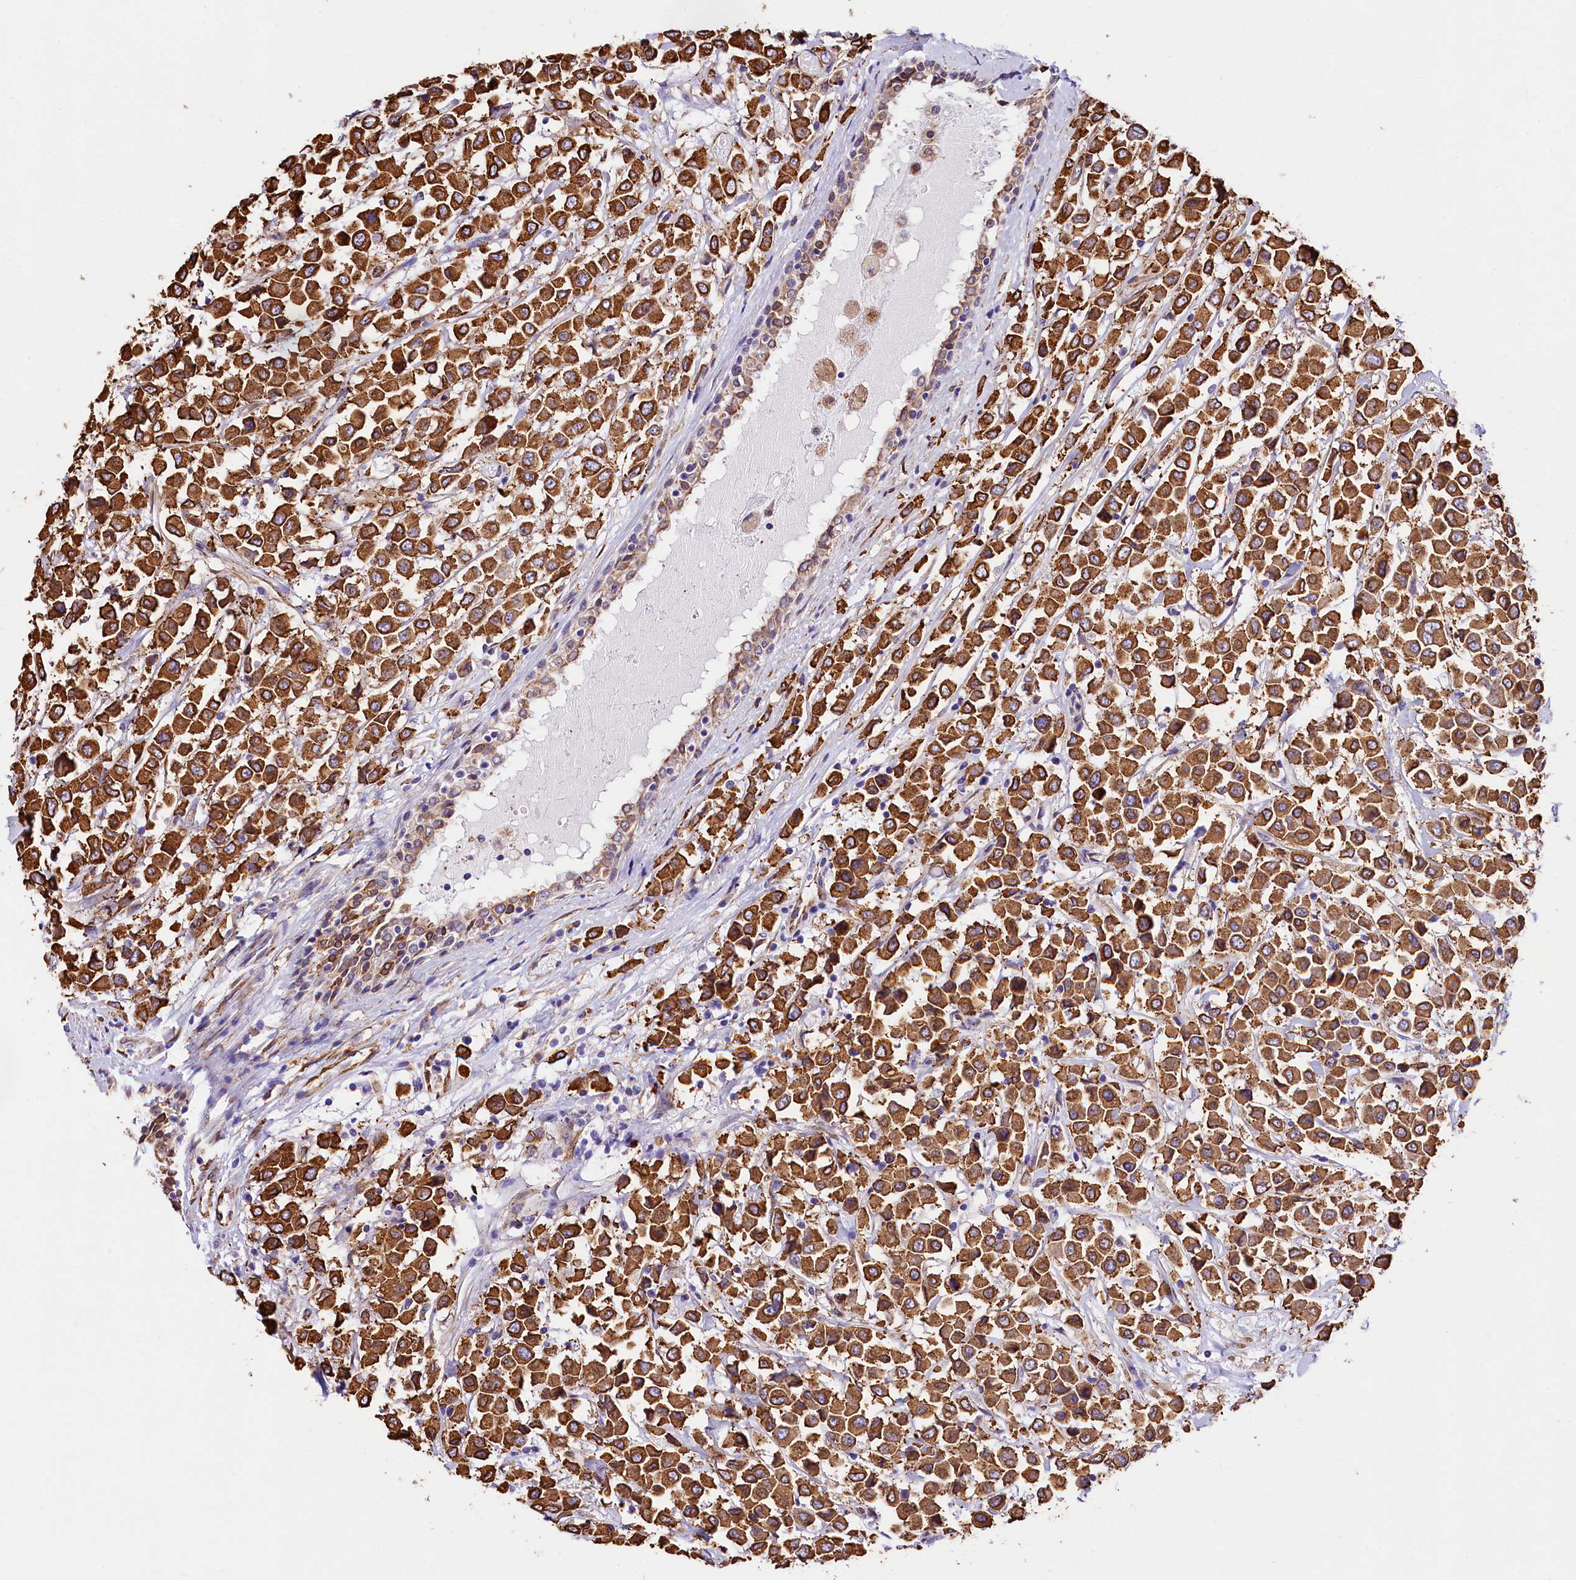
{"staining": {"intensity": "moderate", "quantity": ">75%", "location": "cytoplasmic/membranous"}, "tissue": "breast cancer", "cell_type": "Tumor cells", "image_type": "cancer", "snomed": [{"axis": "morphology", "description": "Duct carcinoma"}, {"axis": "topography", "description": "Breast"}], "caption": "A high-resolution histopathology image shows immunohistochemistry (IHC) staining of breast cancer, which shows moderate cytoplasmic/membranous expression in approximately >75% of tumor cells. (Brightfield microscopy of DAB IHC at high magnification).", "gene": "ITGA1", "patient": {"sex": "female", "age": 61}}